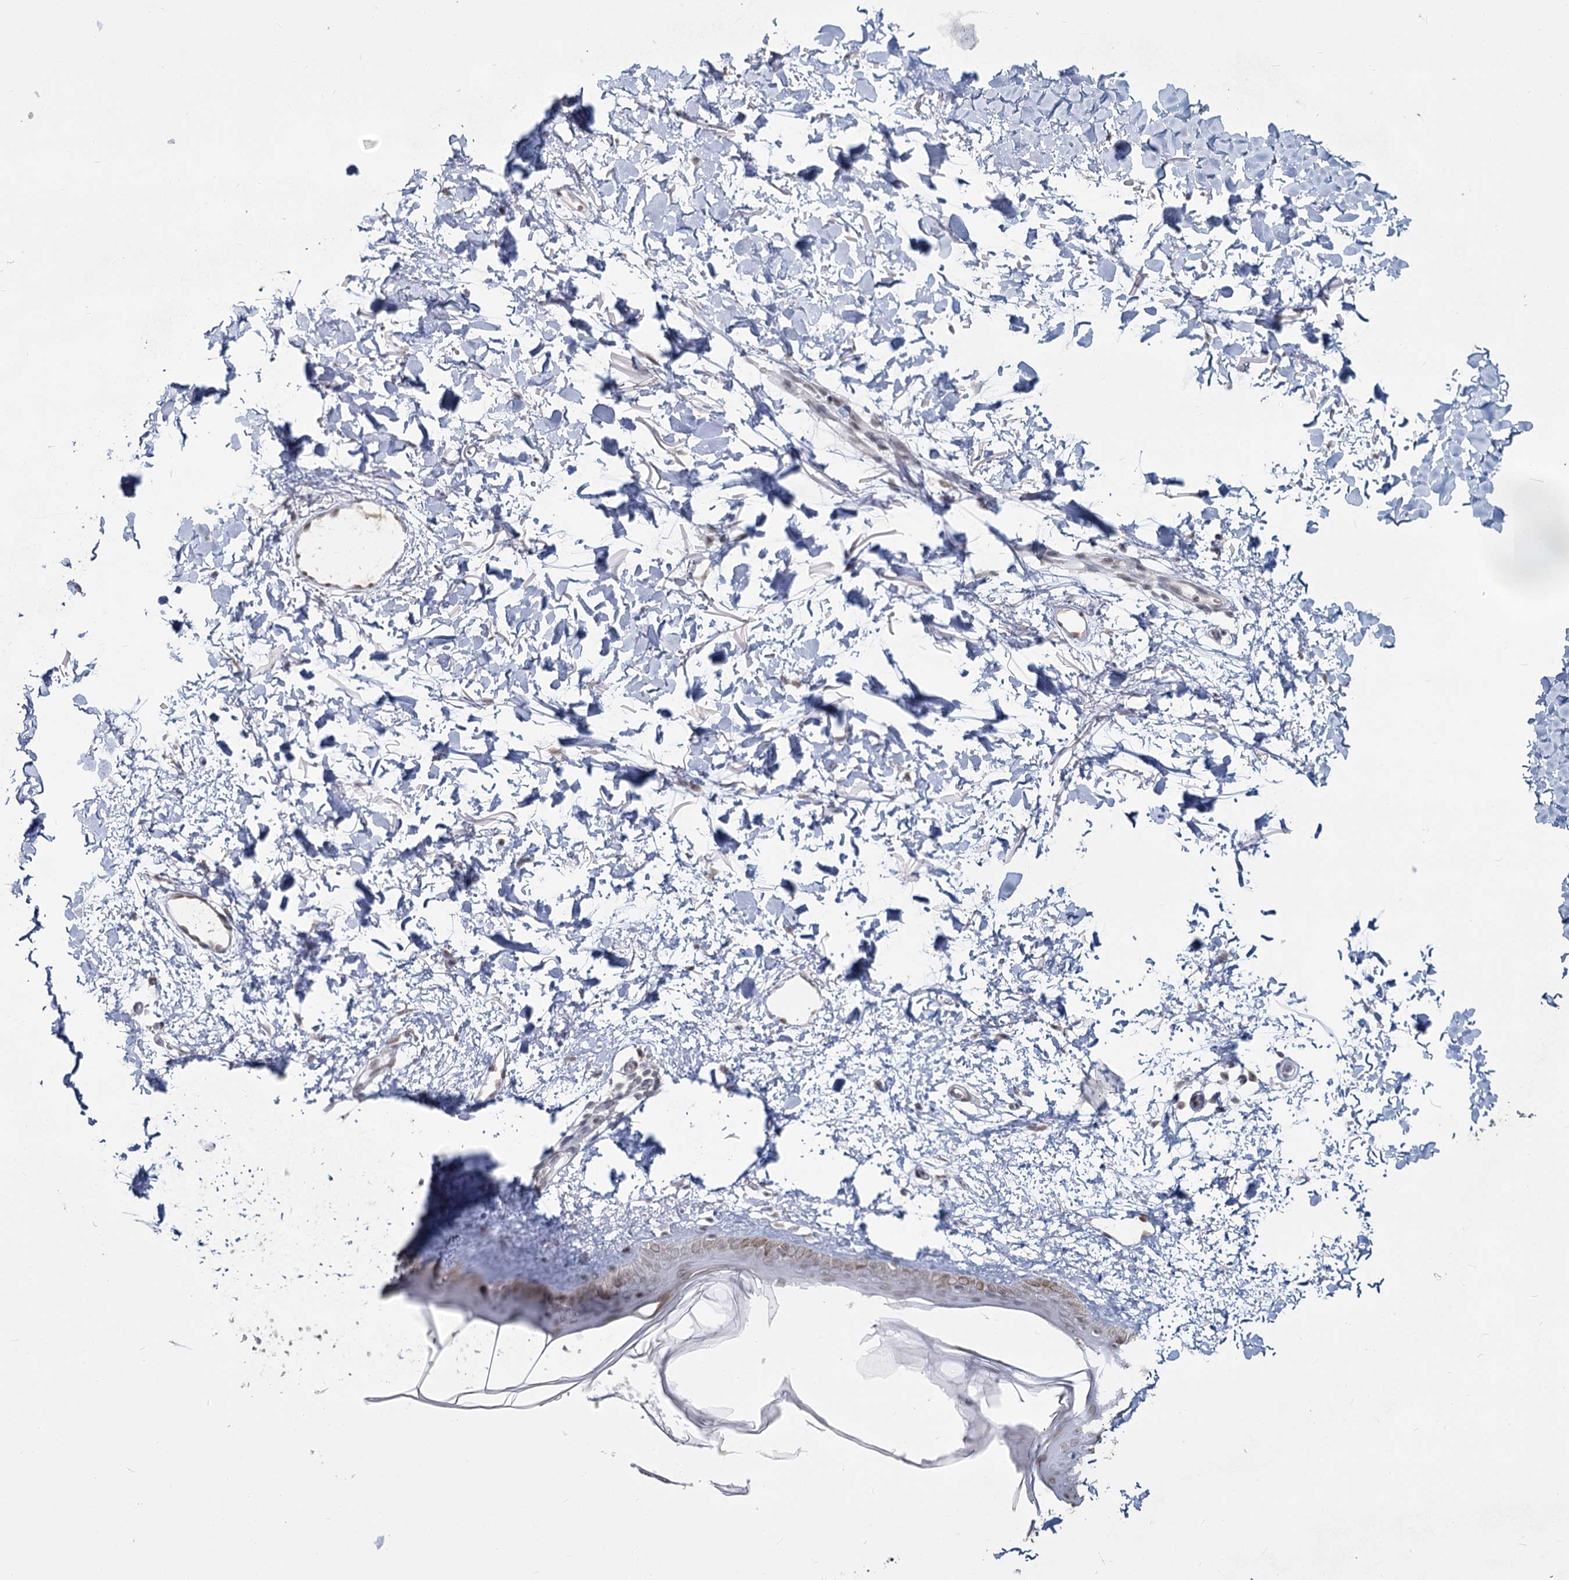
{"staining": {"intensity": "negative", "quantity": "none", "location": "none"}, "tissue": "skin", "cell_type": "Fibroblasts", "image_type": "normal", "snomed": [{"axis": "morphology", "description": "Normal tissue, NOS"}, {"axis": "topography", "description": "Skin"}], "caption": "Immunohistochemical staining of normal human skin exhibits no significant staining in fibroblasts.", "gene": "LY6G5C", "patient": {"sex": "female", "age": 58}}